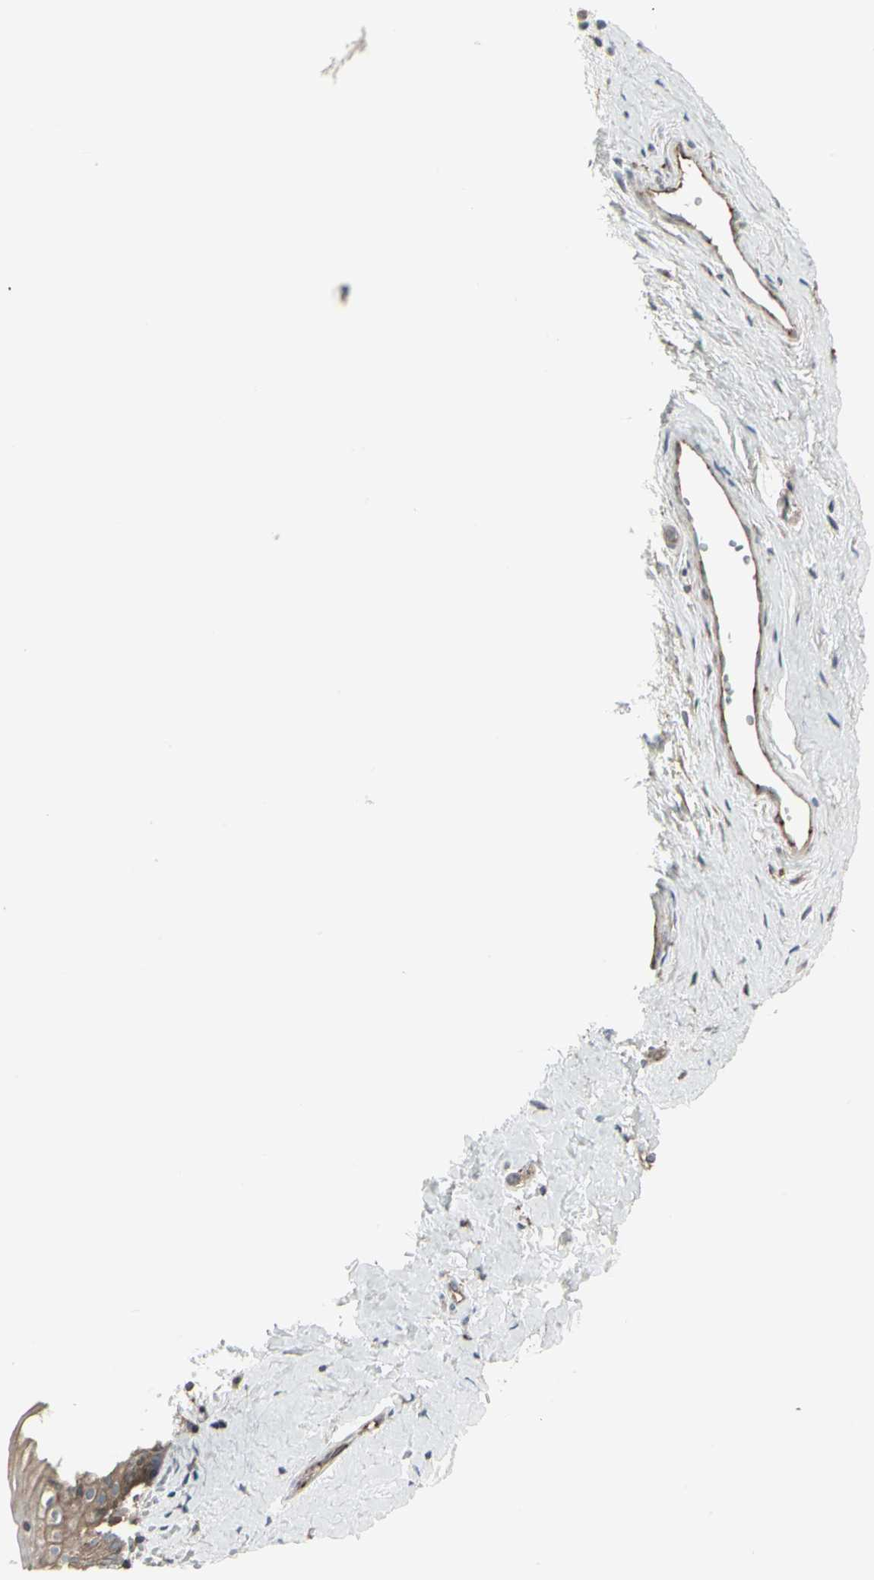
{"staining": {"intensity": "weak", "quantity": ">75%", "location": "cytoplasmic/membranous"}, "tissue": "cervix", "cell_type": "Glandular cells", "image_type": "normal", "snomed": [{"axis": "morphology", "description": "Normal tissue, NOS"}, {"axis": "topography", "description": "Cervix"}], "caption": "About >75% of glandular cells in unremarkable cervix display weak cytoplasmic/membranous protein staining as visualized by brown immunohistochemical staining.", "gene": "EPS15", "patient": {"sex": "female", "age": 53}}